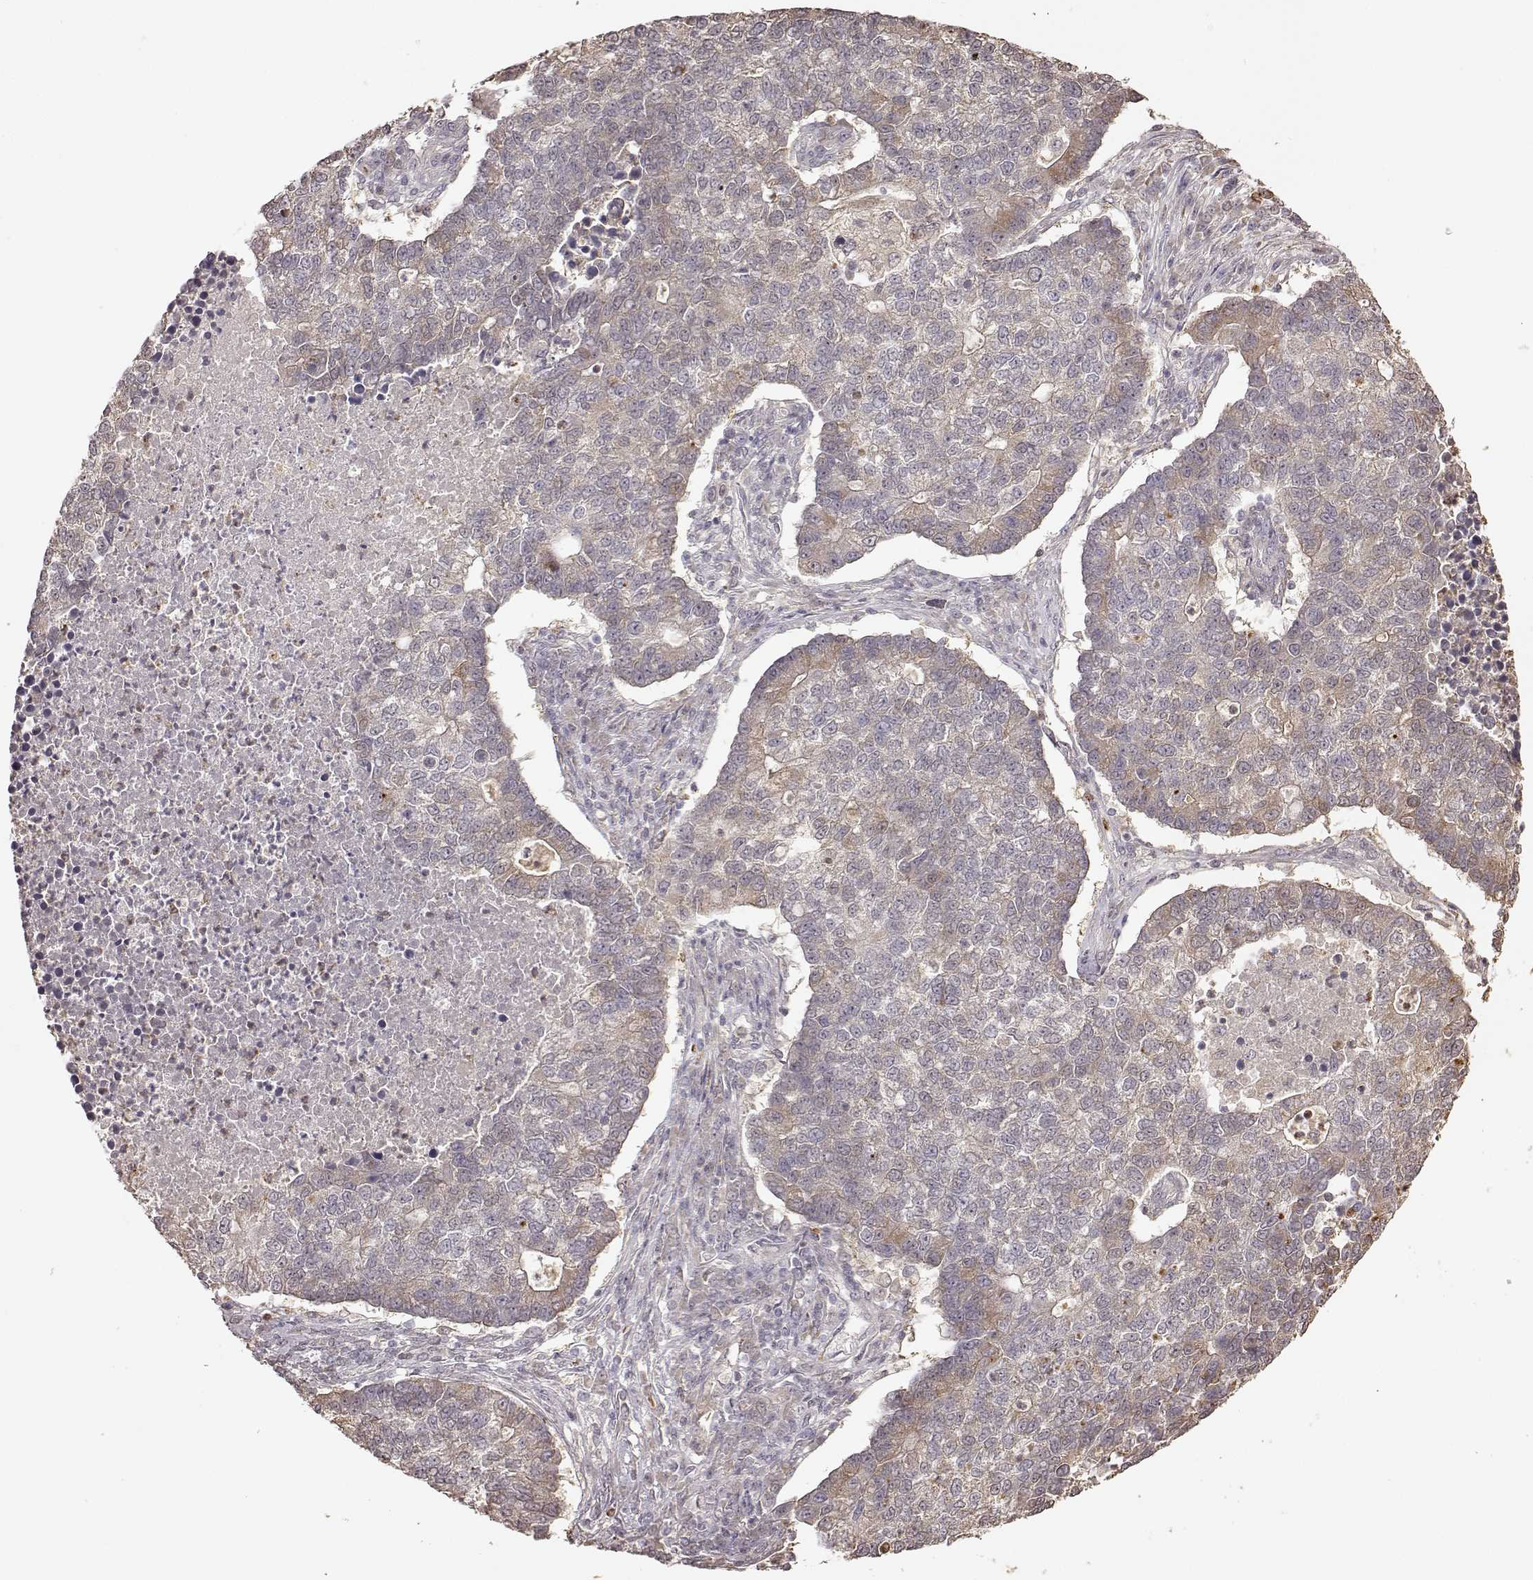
{"staining": {"intensity": "weak", "quantity": ">75%", "location": "cytoplasmic/membranous"}, "tissue": "lung cancer", "cell_type": "Tumor cells", "image_type": "cancer", "snomed": [{"axis": "morphology", "description": "Adenocarcinoma, NOS"}, {"axis": "topography", "description": "Lung"}], "caption": "DAB (3,3'-diaminobenzidine) immunohistochemical staining of human lung cancer (adenocarcinoma) reveals weak cytoplasmic/membranous protein expression in approximately >75% of tumor cells. The protein is shown in brown color, while the nuclei are stained blue.", "gene": "CRB1", "patient": {"sex": "male", "age": 57}}